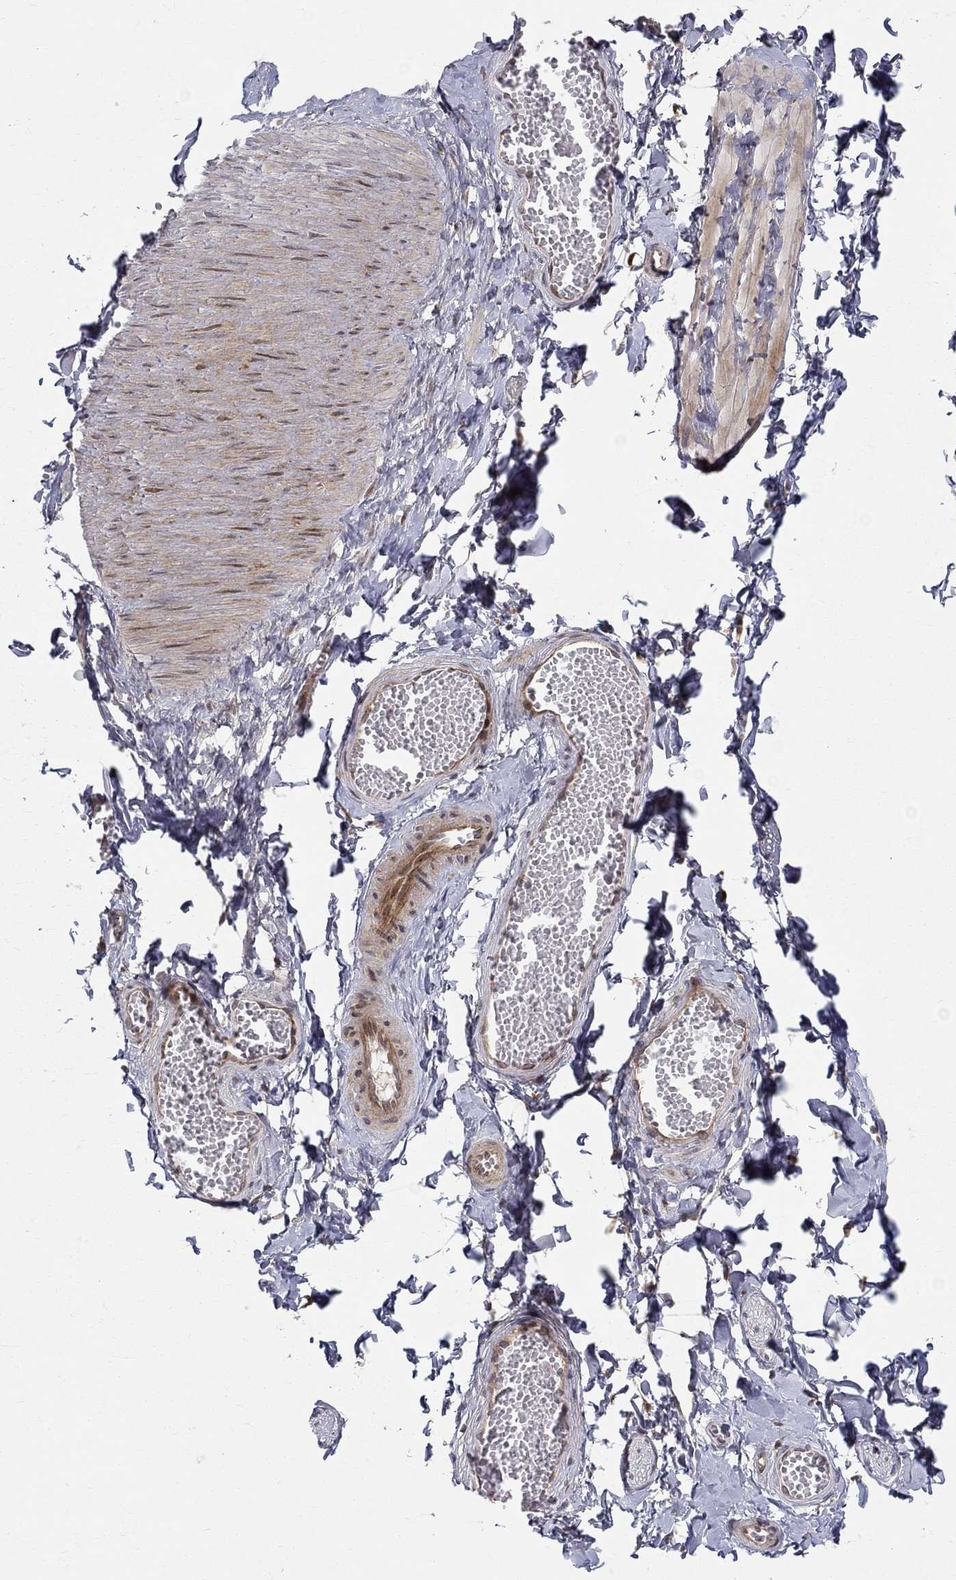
{"staining": {"intensity": "negative", "quantity": "none", "location": "none"}, "tissue": "adipose tissue", "cell_type": "Adipocytes", "image_type": "normal", "snomed": [{"axis": "morphology", "description": "Normal tissue, NOS"}, {"axis": "topography", "description": "Smooth muscle"}, {"axis": "topography", "description": "Peripheral nerve tissue"}], "caption": "High power microscopy histopathology image of an immunohistochemistry micrograph of unremarkable adipose tissue, revealing no significant positivity in adipocytes. (Immunohistochemistry (ihc), brightfield microscopy, high magnification).", "gene": "WDR19", "patient": {"sex": "male", "age": 22}}